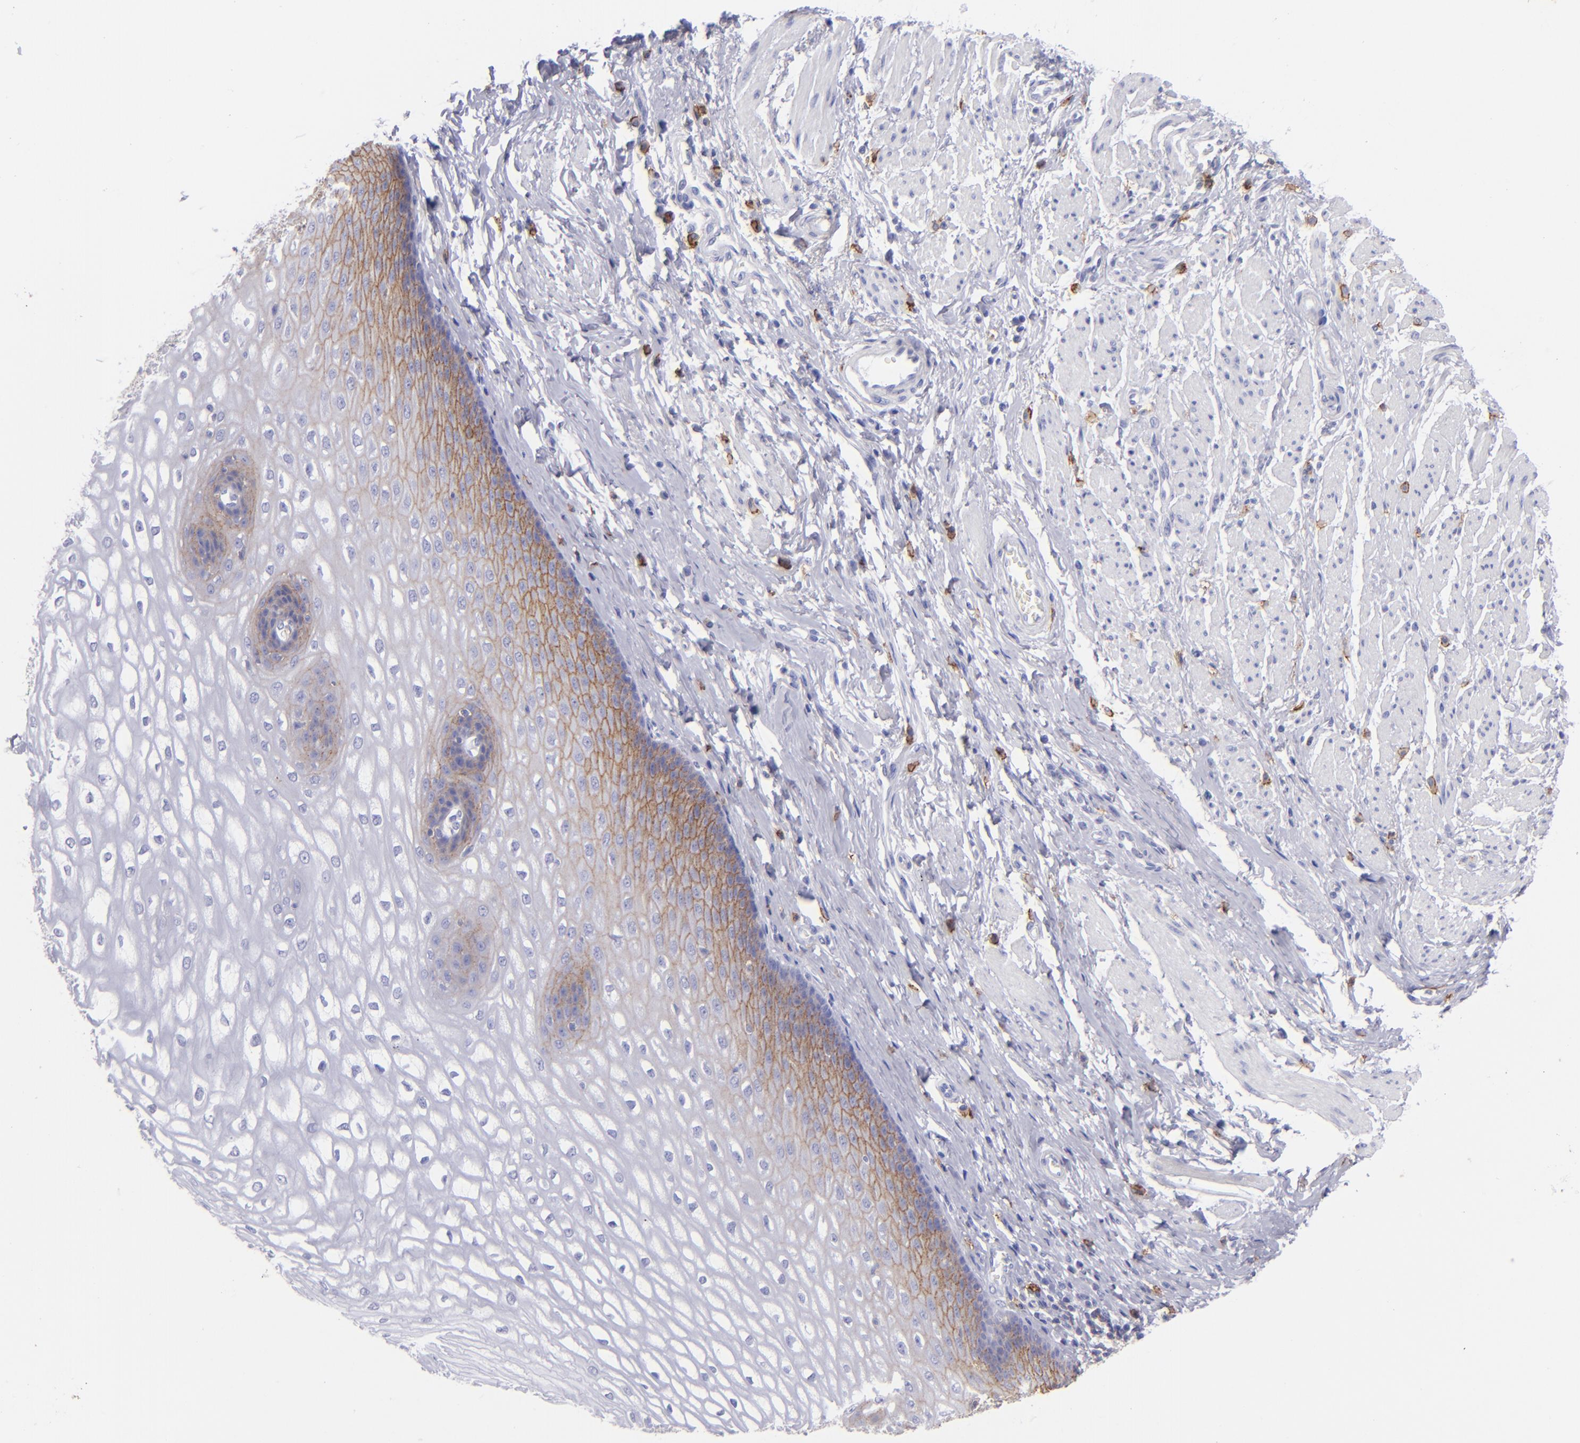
{"staining": {"intensity": "moderate", "quantity": "<25%", "location": "cytoplasmic/membranous"}, "tissue": "esophagus", "cell_type": "Squamous epithelial cells", "image_type": "normal", "snomed": [{"axis": "morphology", "description": "Normal tissue, NOS"}, {"axis": "topography", "description": "Esophagus"}], "caption": "DAB immunohistochemical staining of unremarkable human esophagus exhibits moderate cytoplasmic/membranous protein expression in about <25% of squamous epithelial cells.", "gene": "CD82", "patient": {"sex": "male", "age": 70}}